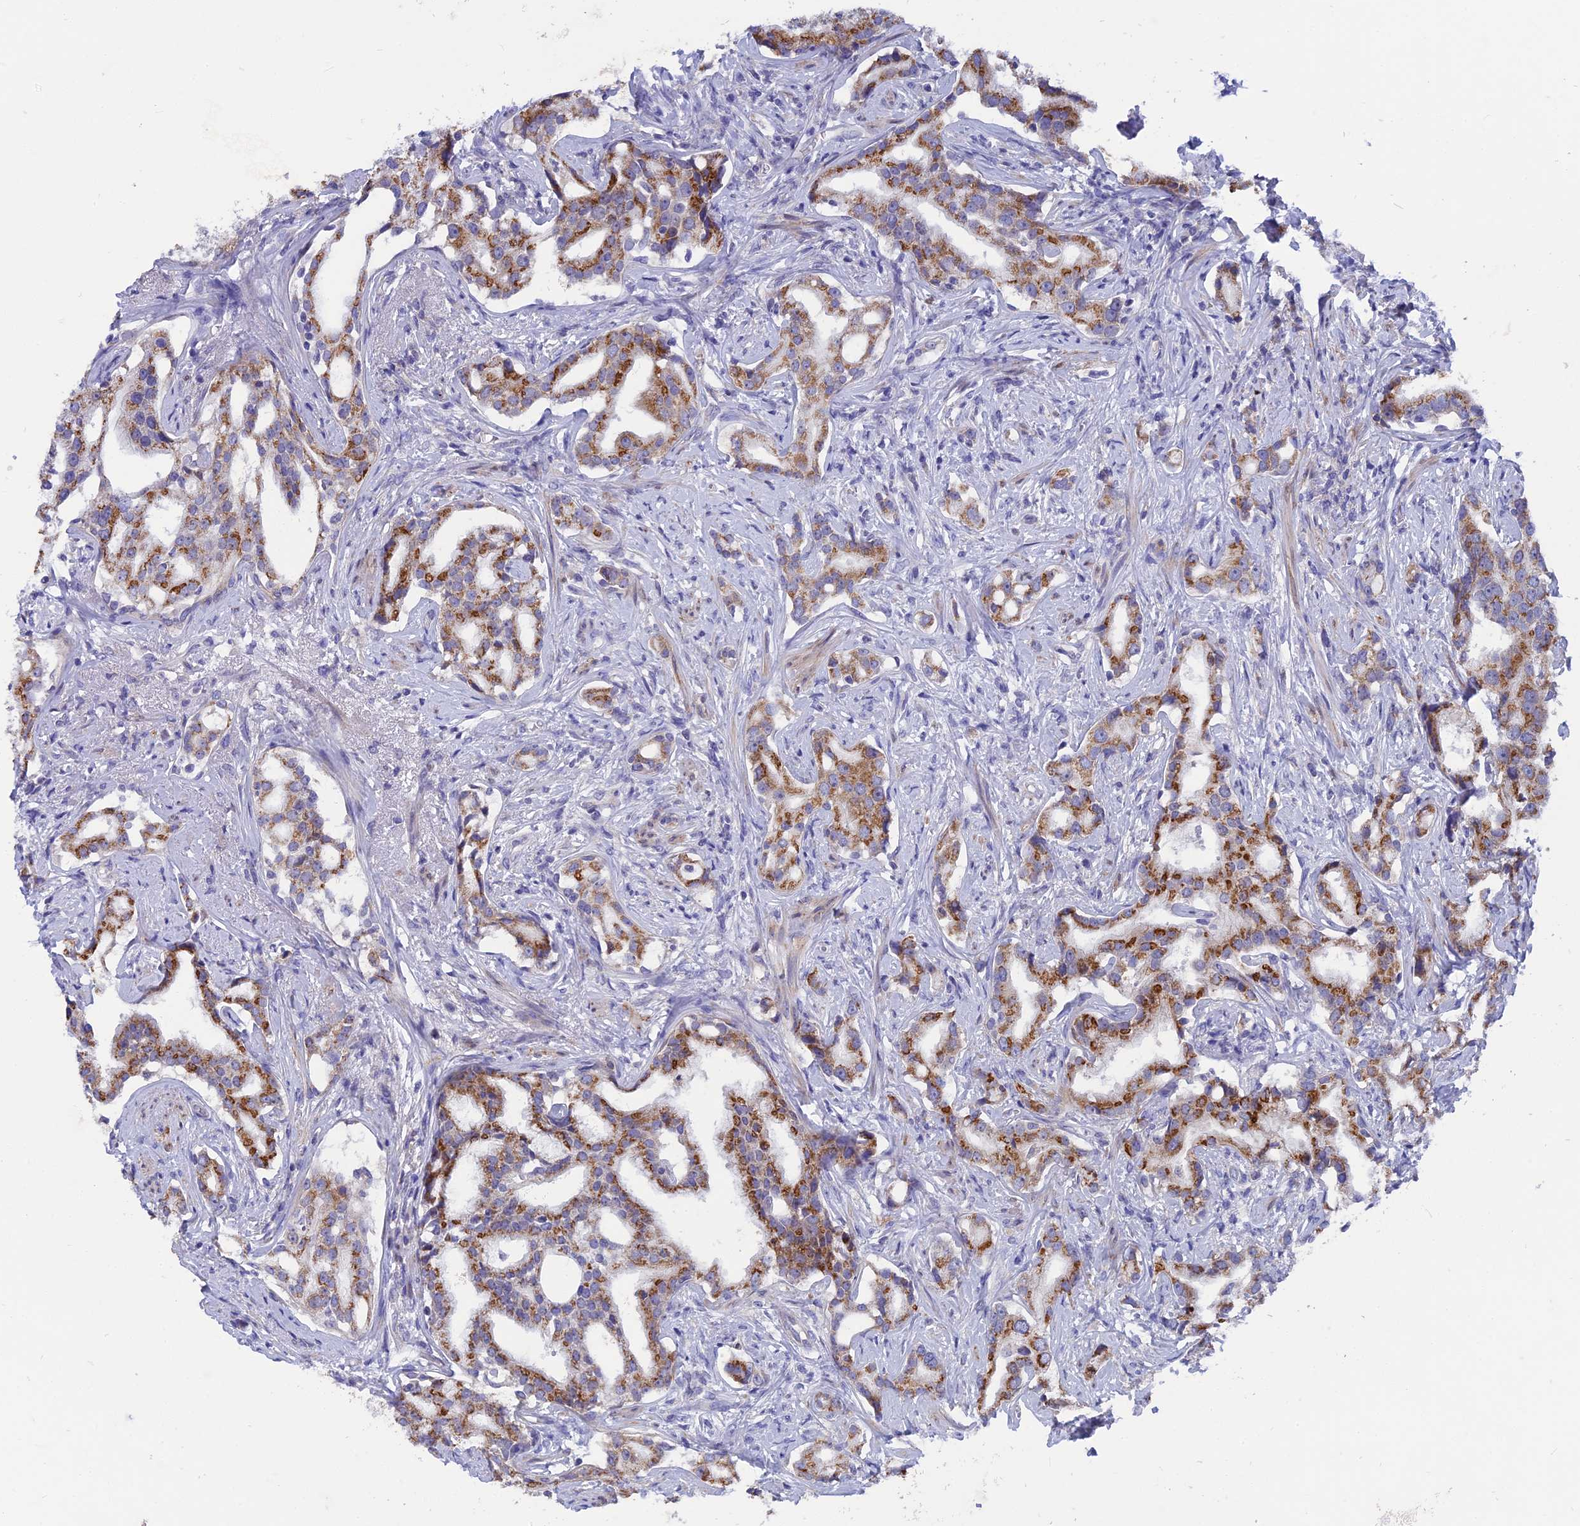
{"staining": {"intensity": "moderate", "quantity": ">75%", "location": "cytoplasmic/membranous"}, "tissue": "prostate cancer", "cell_type": "Tumor cells", "image_type": "cancer", "snomed": [{"axis": "morphology", "description": "Adenocarcinoma, High grade"}, {"axis": "topography", "description": "Prostate"}], "caption": "This histopathology image shows immunohistochemistry (IHC) staining of human prostate high-grade adenocarcinoma, with medium moderate cytoplasmic/membranous staining in about >75% of tumor cells.", "gene": "AK4", "patient": {"sex": "male", "age": 67}}